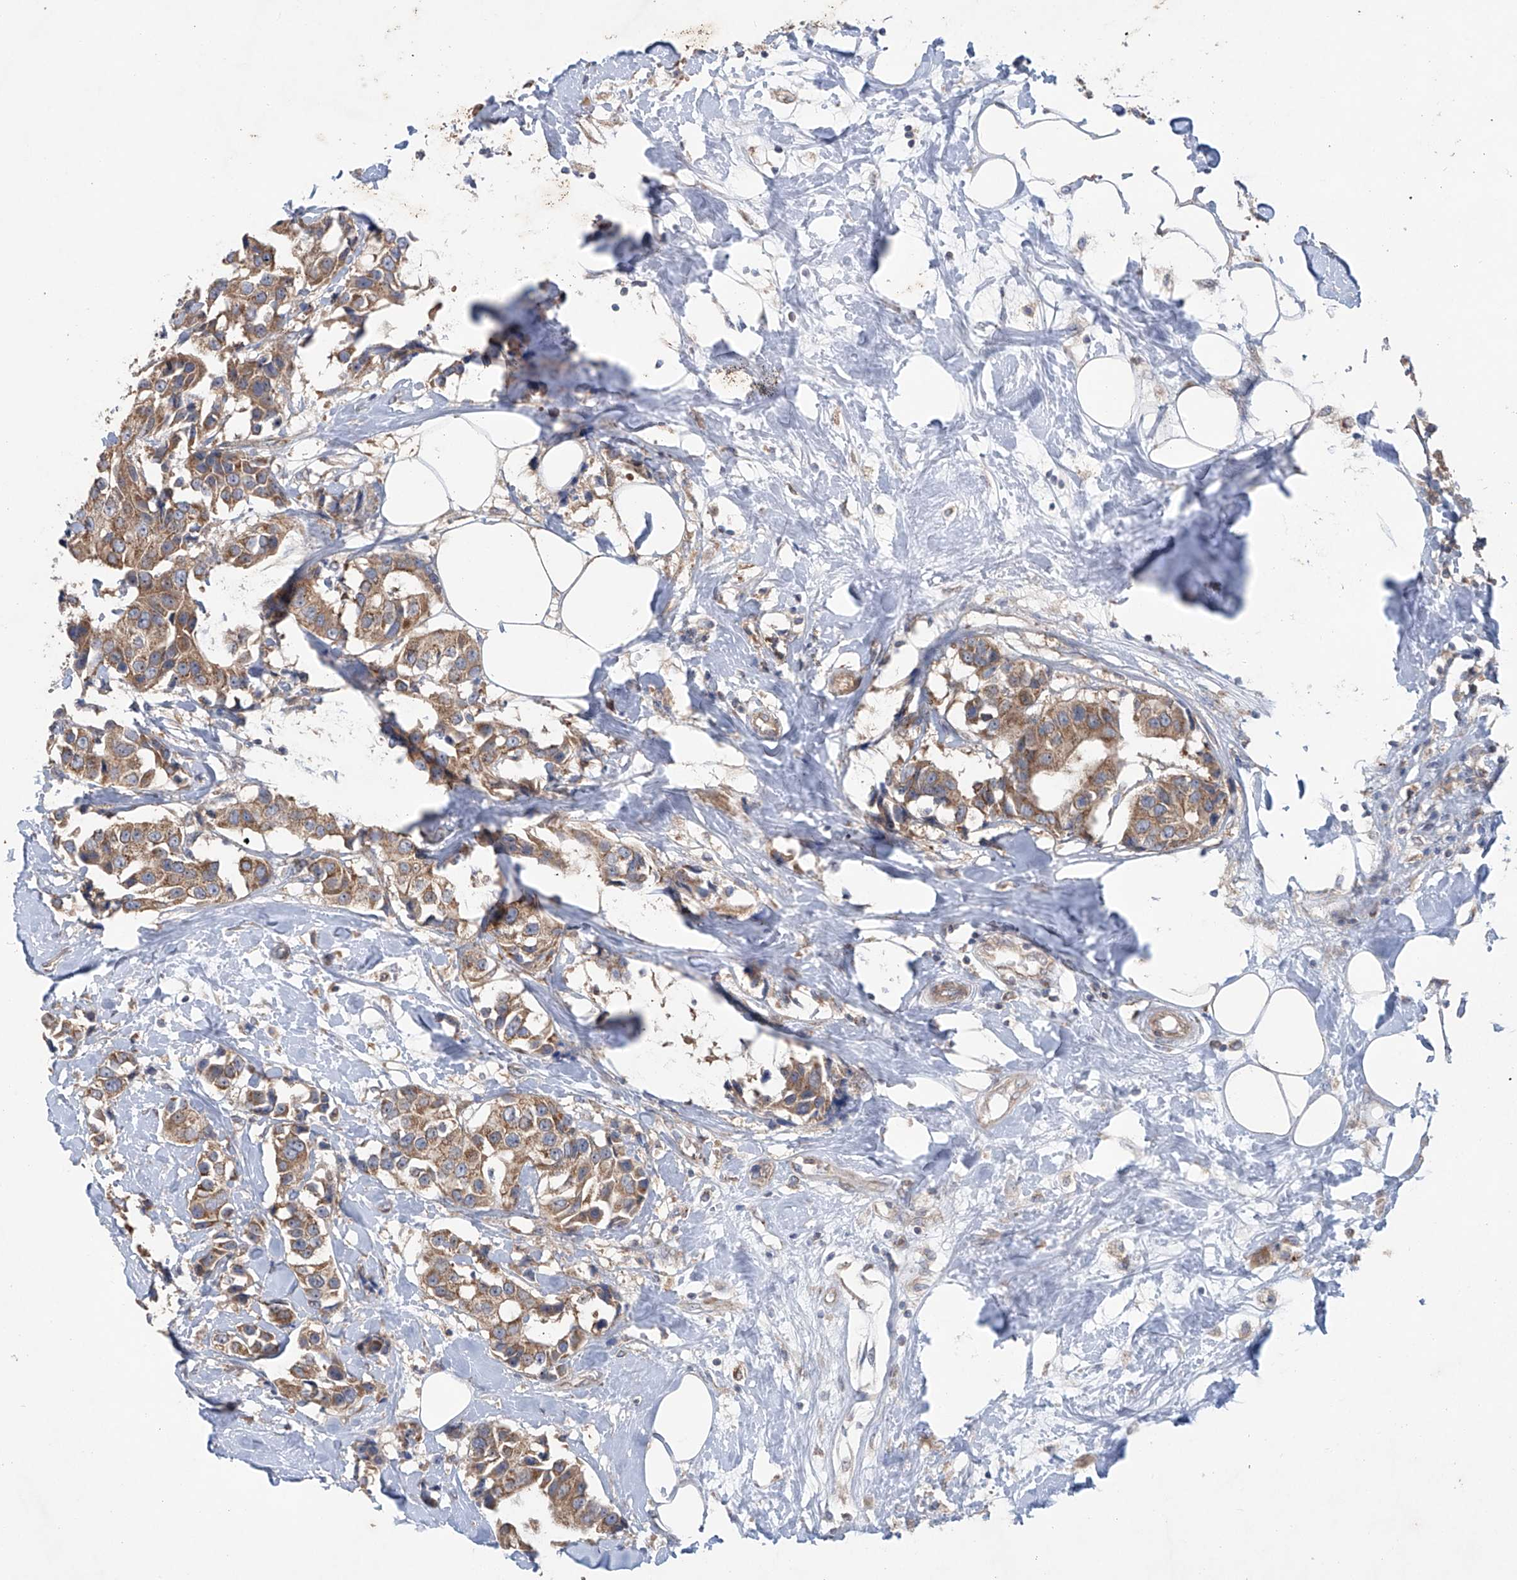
{"staining": {"intensity": "moderate", "quantity": ">75%", "location": "cytoplasmic/membranous"}, "tissue": "breast cancer", "cell_type": "Tumor cells", "image_type": "cancer", "snomed": [{"axis": "morphology", "description": "Normal tissue, NOS"}, {"axis": "morphology", "description": "Duct carcinoma"}, {"axis": "topography", "description": "Breast"}], "caption": "A brown stain labels moderate cytoplasmic/membranous expression of a protein in human breast cancer tumor cells.", "gene": "KLC4", "patient": {"sex": "female", "age": 39}}